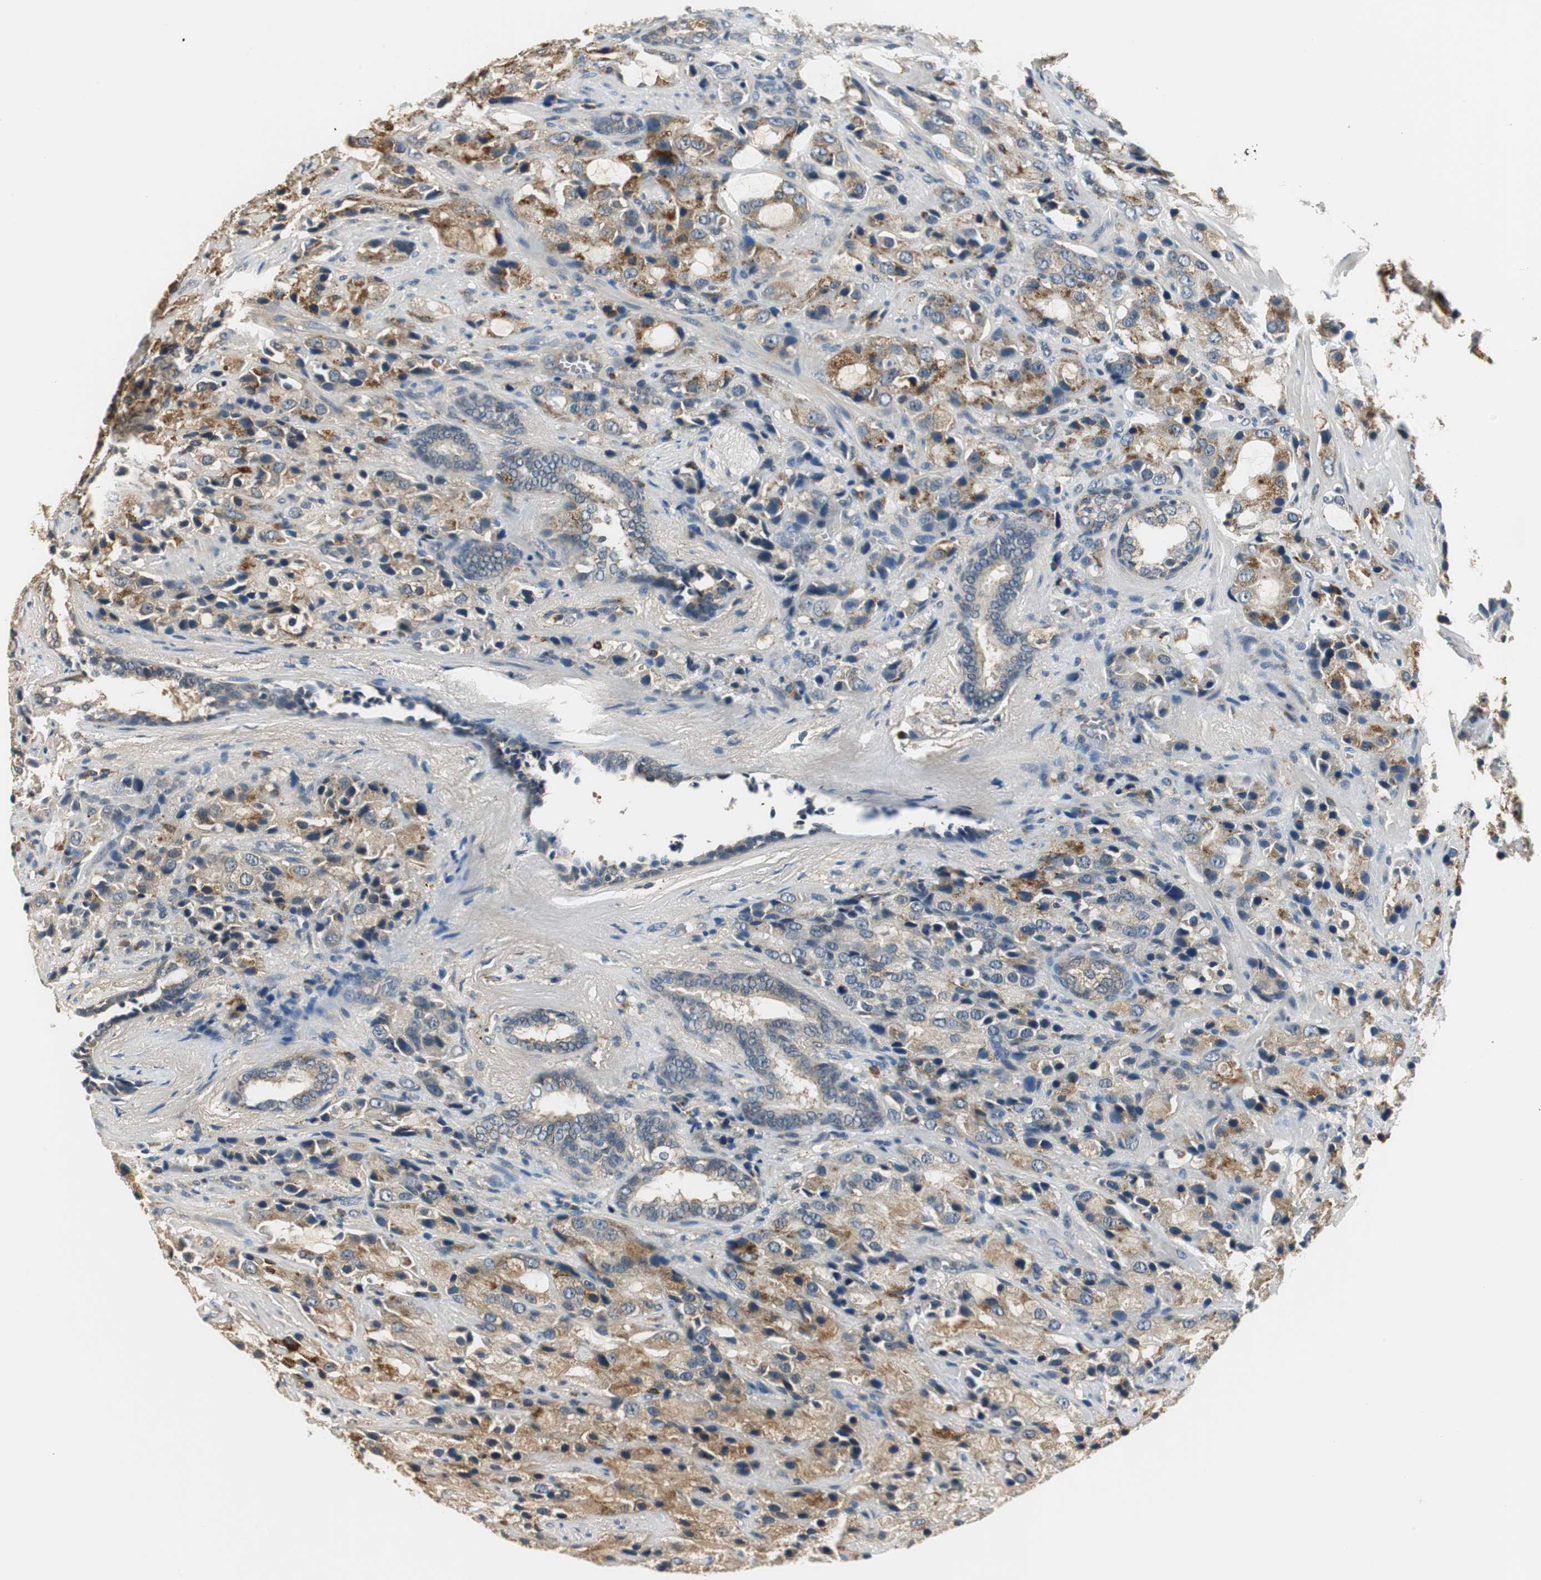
{"staining": {"intensity": "weak", "quantity": "25%-75%", "location": "cytoplasmic/membranous"}, "tissue": "prostate cancer", "cell_type": "Tumor cells", "image_type": "cancer", "snomed": [{"axis": "morphology", "description": "Adenocarcinoma, High grade"}, {"axis": "topography", "description": "Prostate"}], "caption": "This histopathology image demonstrates prostate cancer stained with immunohistochemistry to label a protein in brown. The cytoplasmic/membranous of tumor cells show weak positivity for the protein. Nuclei are counter-stained blue.", "gene": "NIT1", "patient": {"sex": "male", "age": 70}}